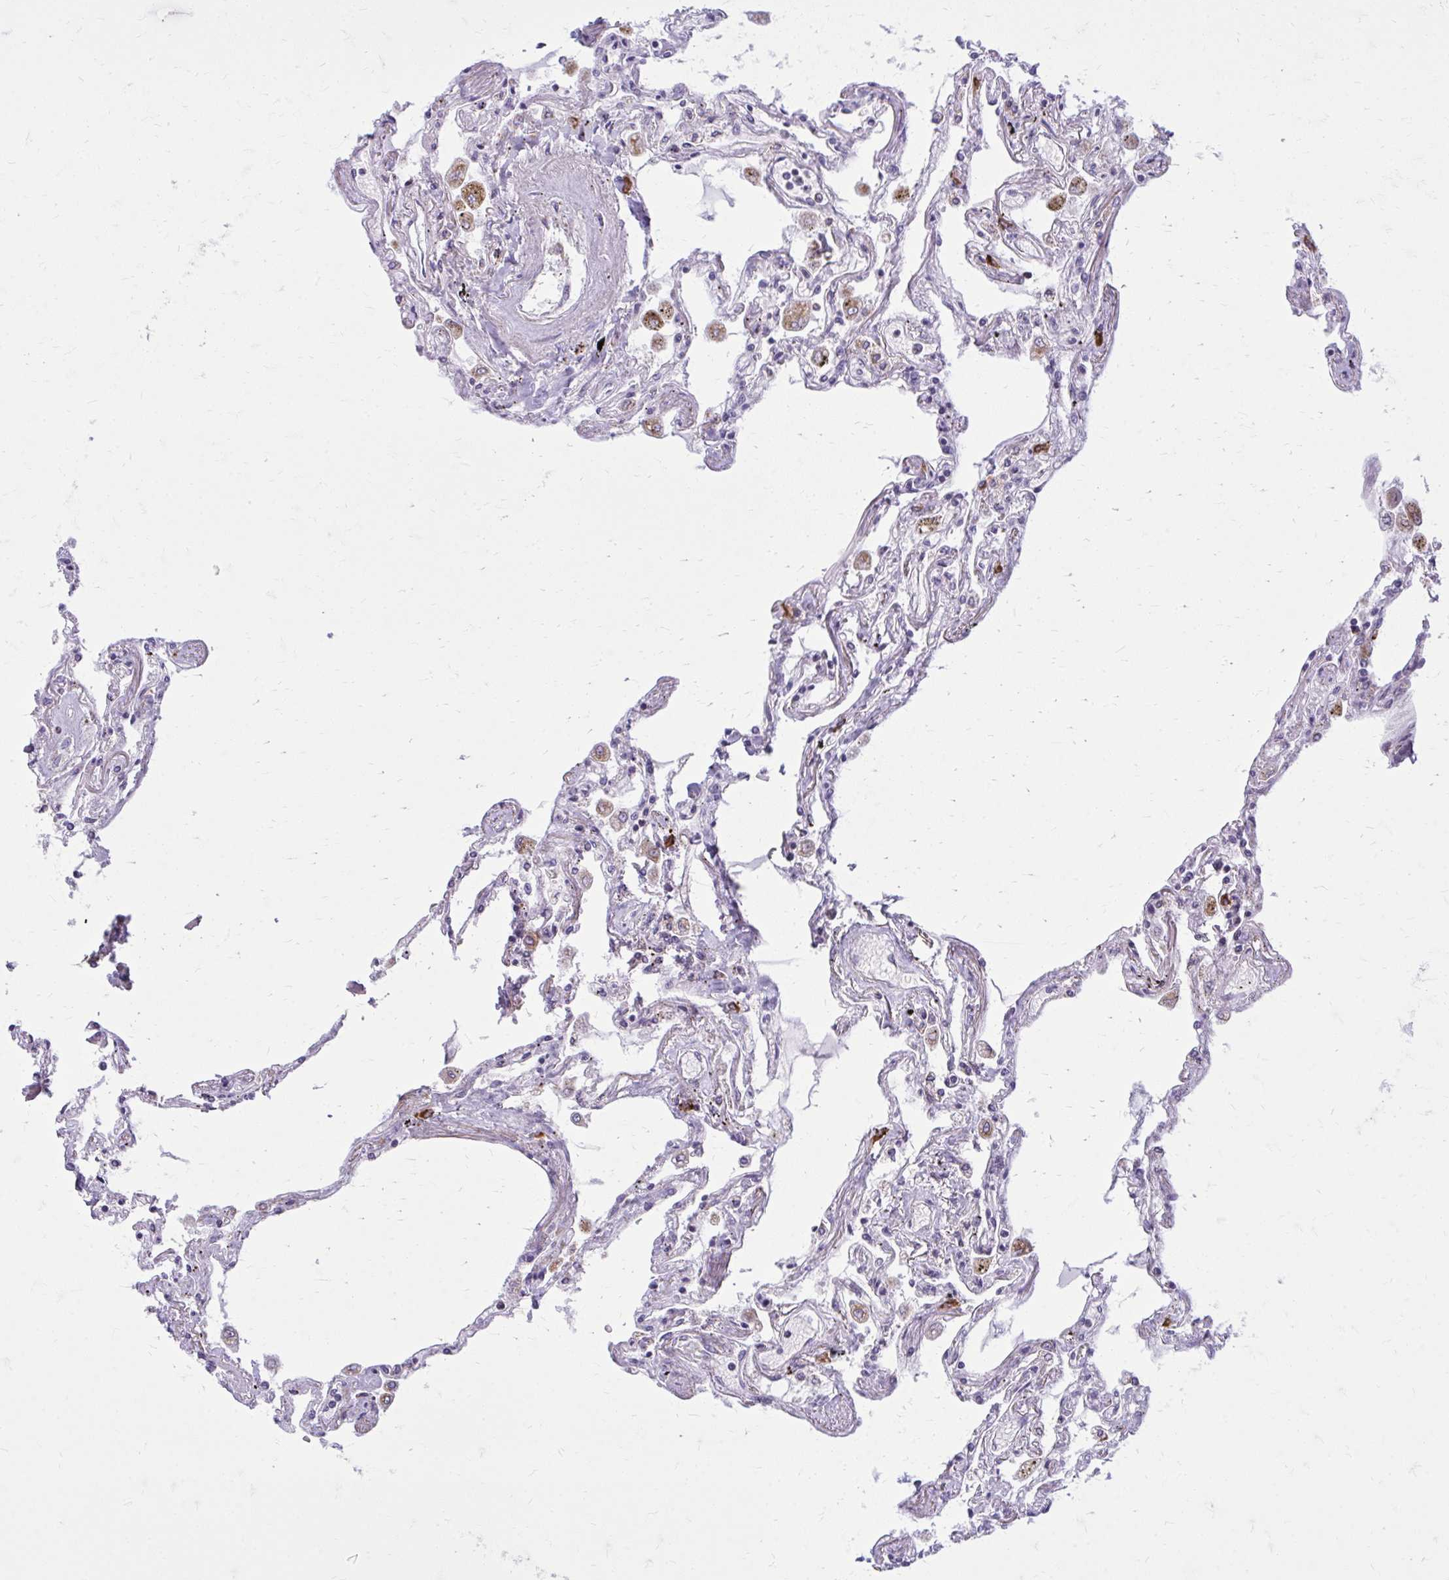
{"staining": {"intensity": "negative", "quantity": "none", "location": "none"}, "tissue": "lung", "cell_type": "Alveolar cells", "image_type": "normal", "snomed": [{"axis": "morphology", "description": "Normal tissue, NOS"}, {"axis": "morphology", "description": "Adenocarcinoma, NOS"}, {"axis": "topography", "description": "Cartilage tissue"}, {"axis": "topography", "description": "Lung"}], "caption": "Alveolar cells are negative for brown protein staining in unremarkable lung. The staining is performed using DAB brown chromogen with nuclei counter-stained in using hematoxylin.", "gene": "IFIT1", "patient": {"sex": "female", "age": 67}}